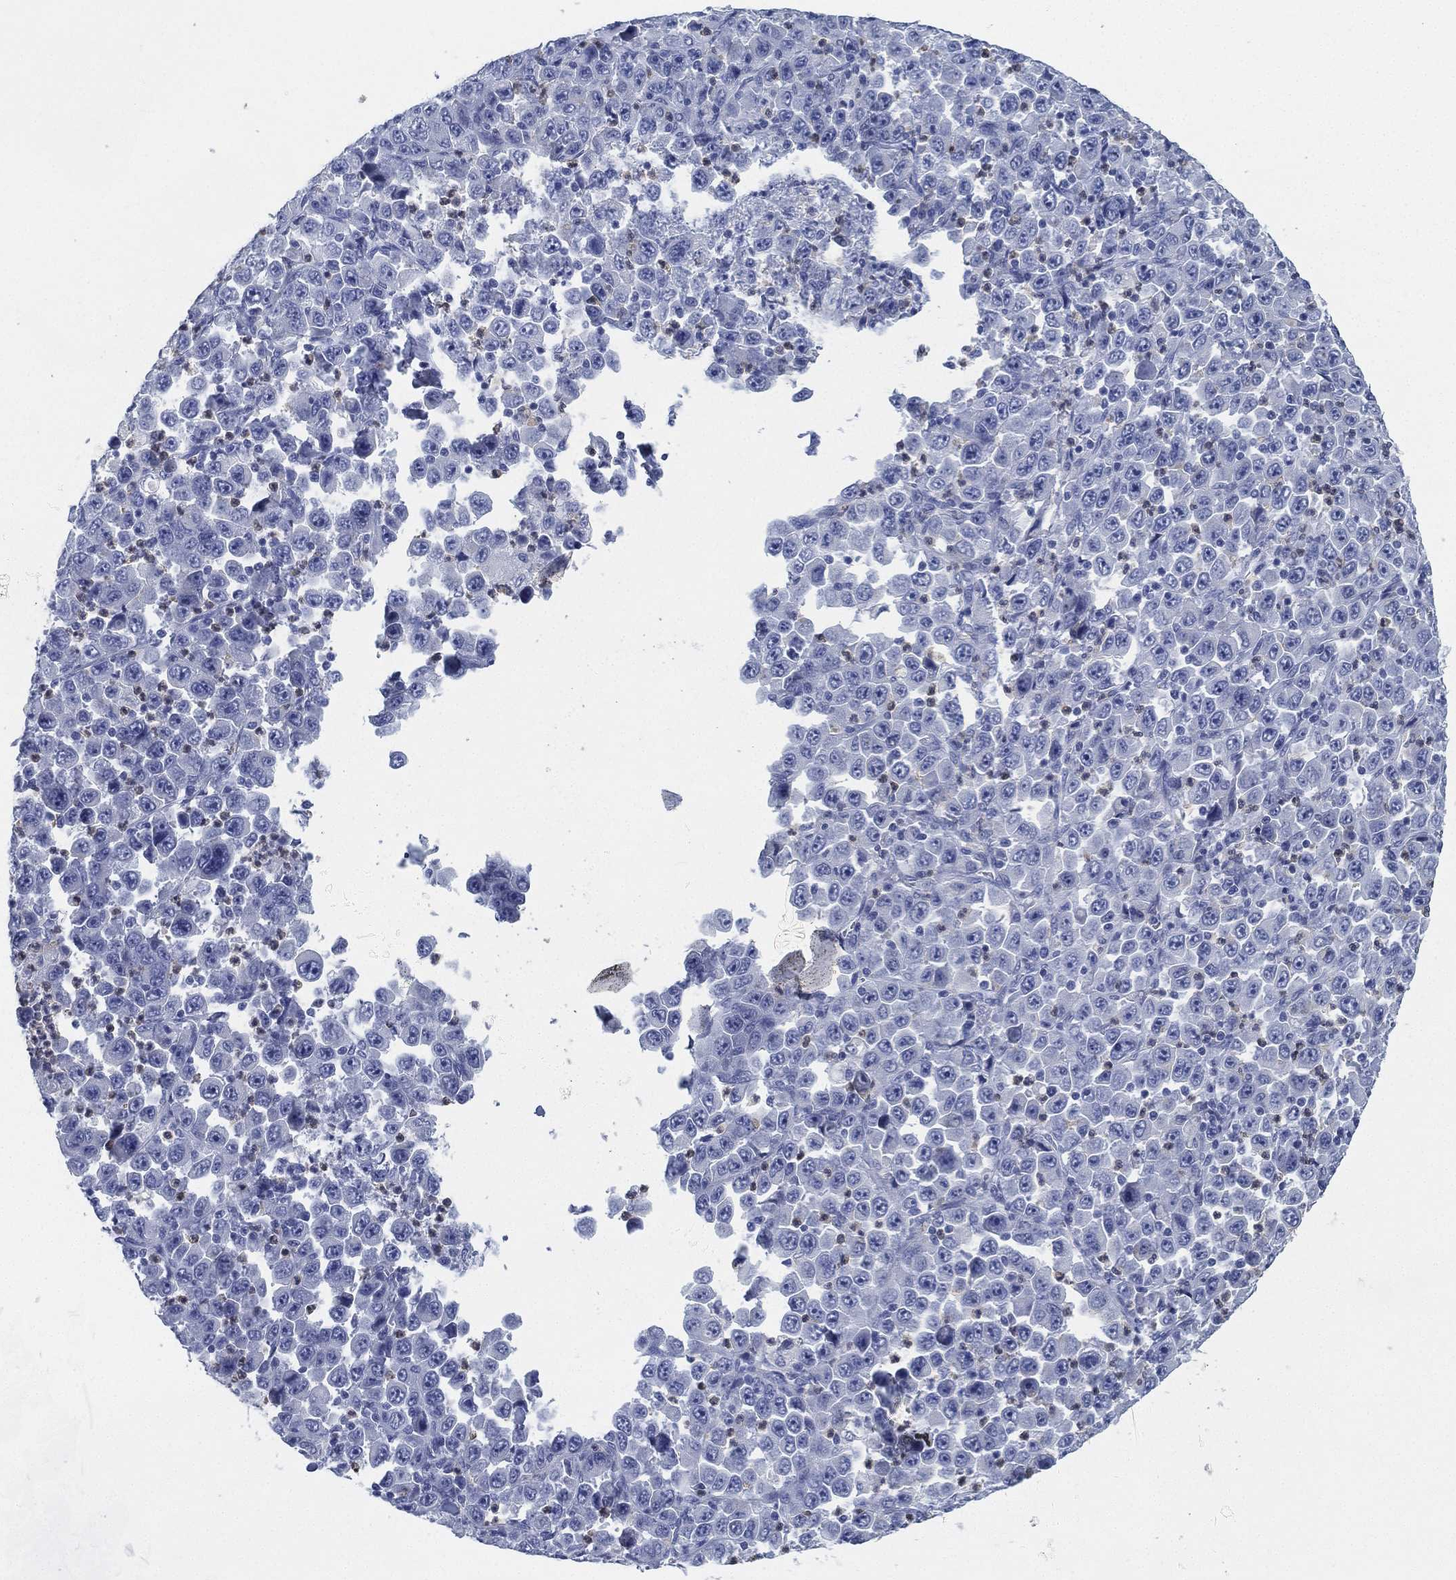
{"staining": {"intensity": "negative", "quantity": "none", "location": "none"}, "tissue": "stomach cancer", "cell_type": "Tumor cells", "image_type": "cancer", "snomed": [{"axis": "morphology", "description": "Normal tissue, NOS"}, {"axis": "morphology", "description": "Adenocarcinoma, NOS"}, {"axis": "topography", "description": "Stomach, upper"}, {"axis": "topography", "description": "Stomach"}], "caption": "DAB immunohistochemical staining of human stomach cancer (adenocarcinoma) exhibits no significant staining in tumor cells.", "gene": "DEFB121", "patient": {"sex": "male", "age": 59}}